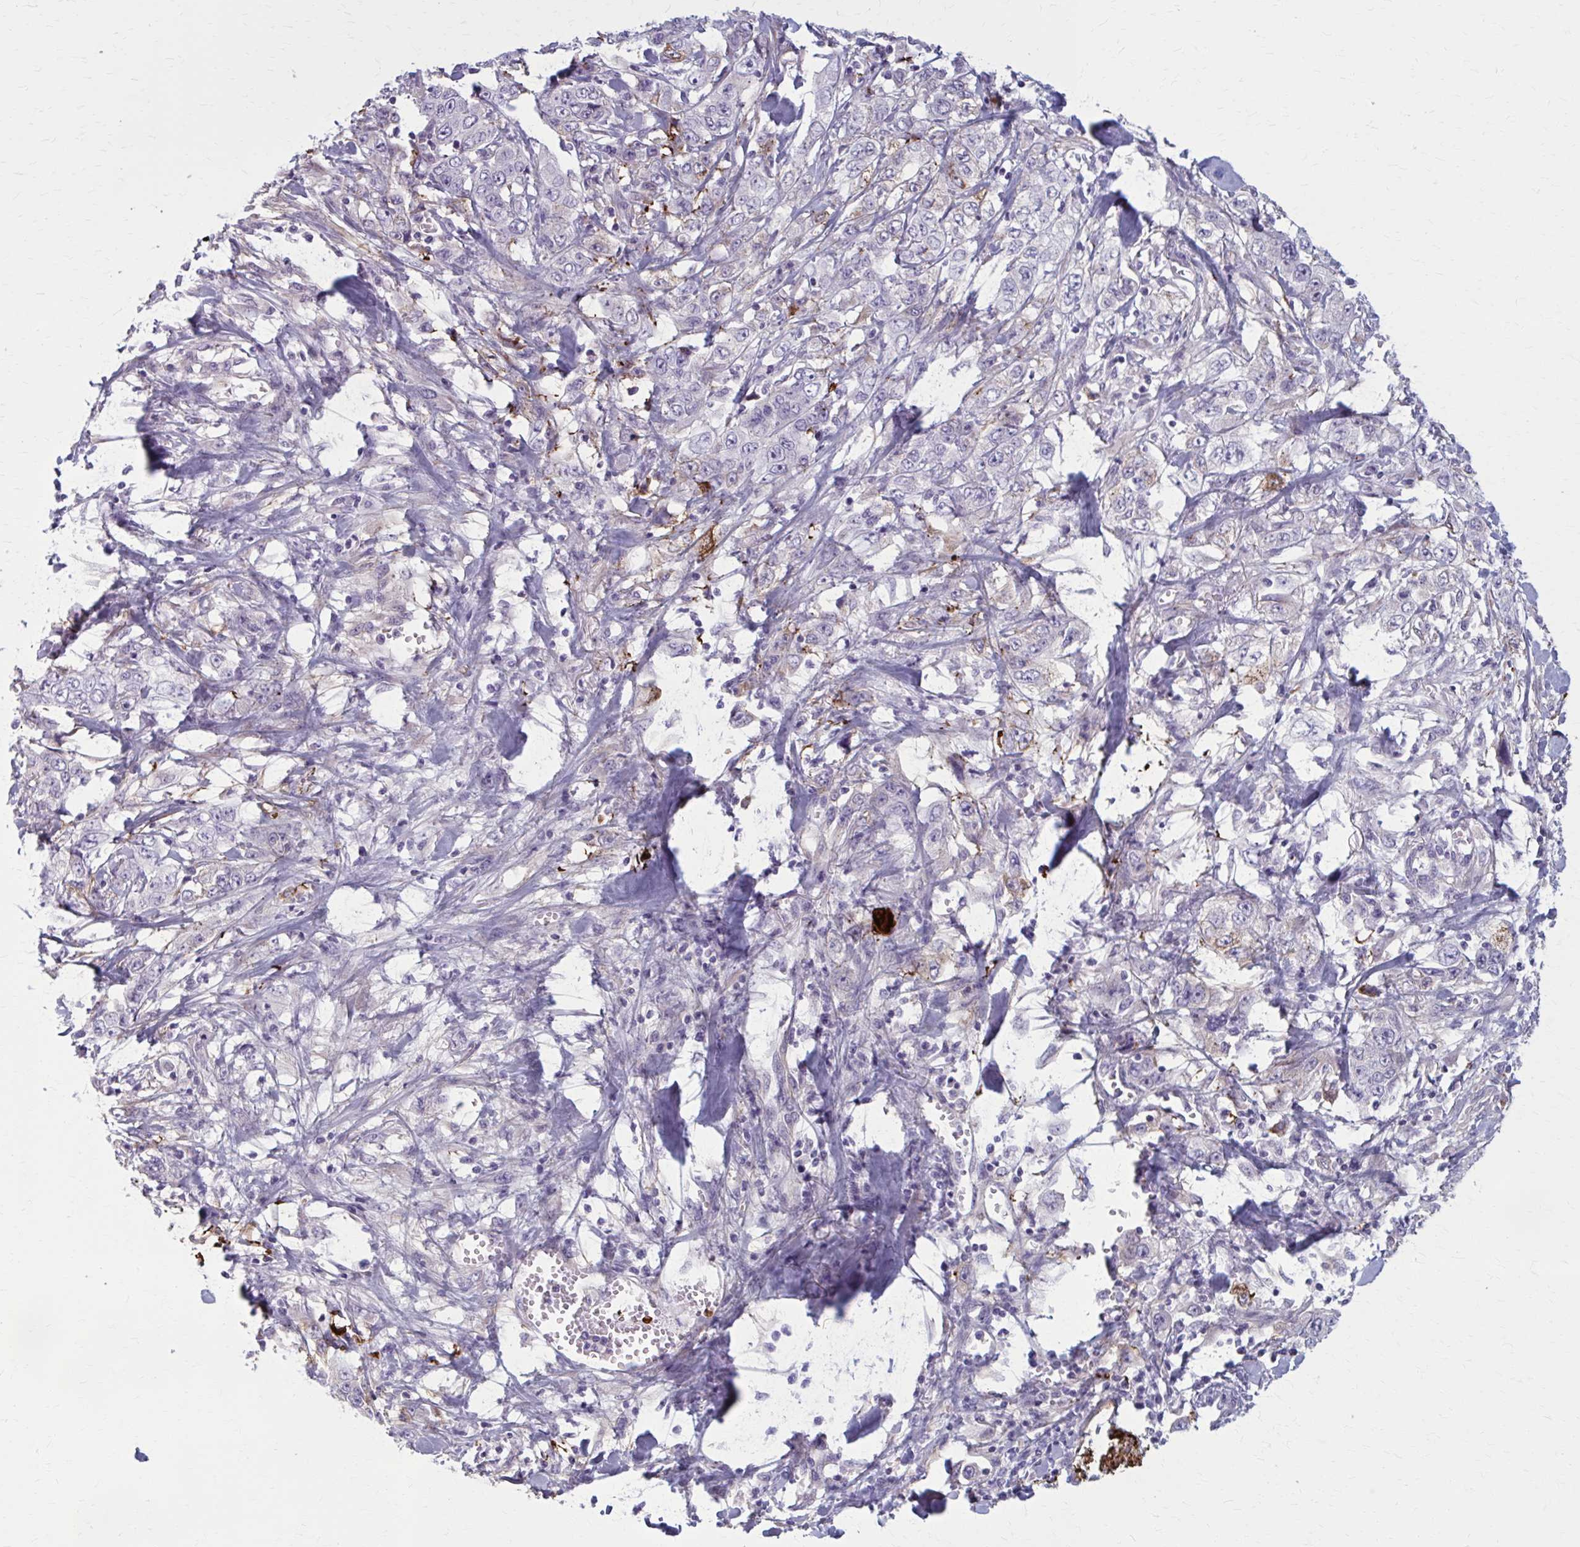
{"staining": {"intensity": "negative", "quantity": "none", "location": "none"}, "tissue": "stomach cancer", "cell_type": "Tumor cells", "image_type": "cancer", "snomed": [{"axis": "morphology", "description": "Adenocarcinoma, NOS"}, {"axis": "topography", "description": "Stomach, upper"}], "caption": "This is an immunohistochemistry photomicrograph of adenocarcinoma (stomach). There is no staining in tumor cells.", "gene": "AKAP12", "patient": {"sex": "male", "age": 62}}